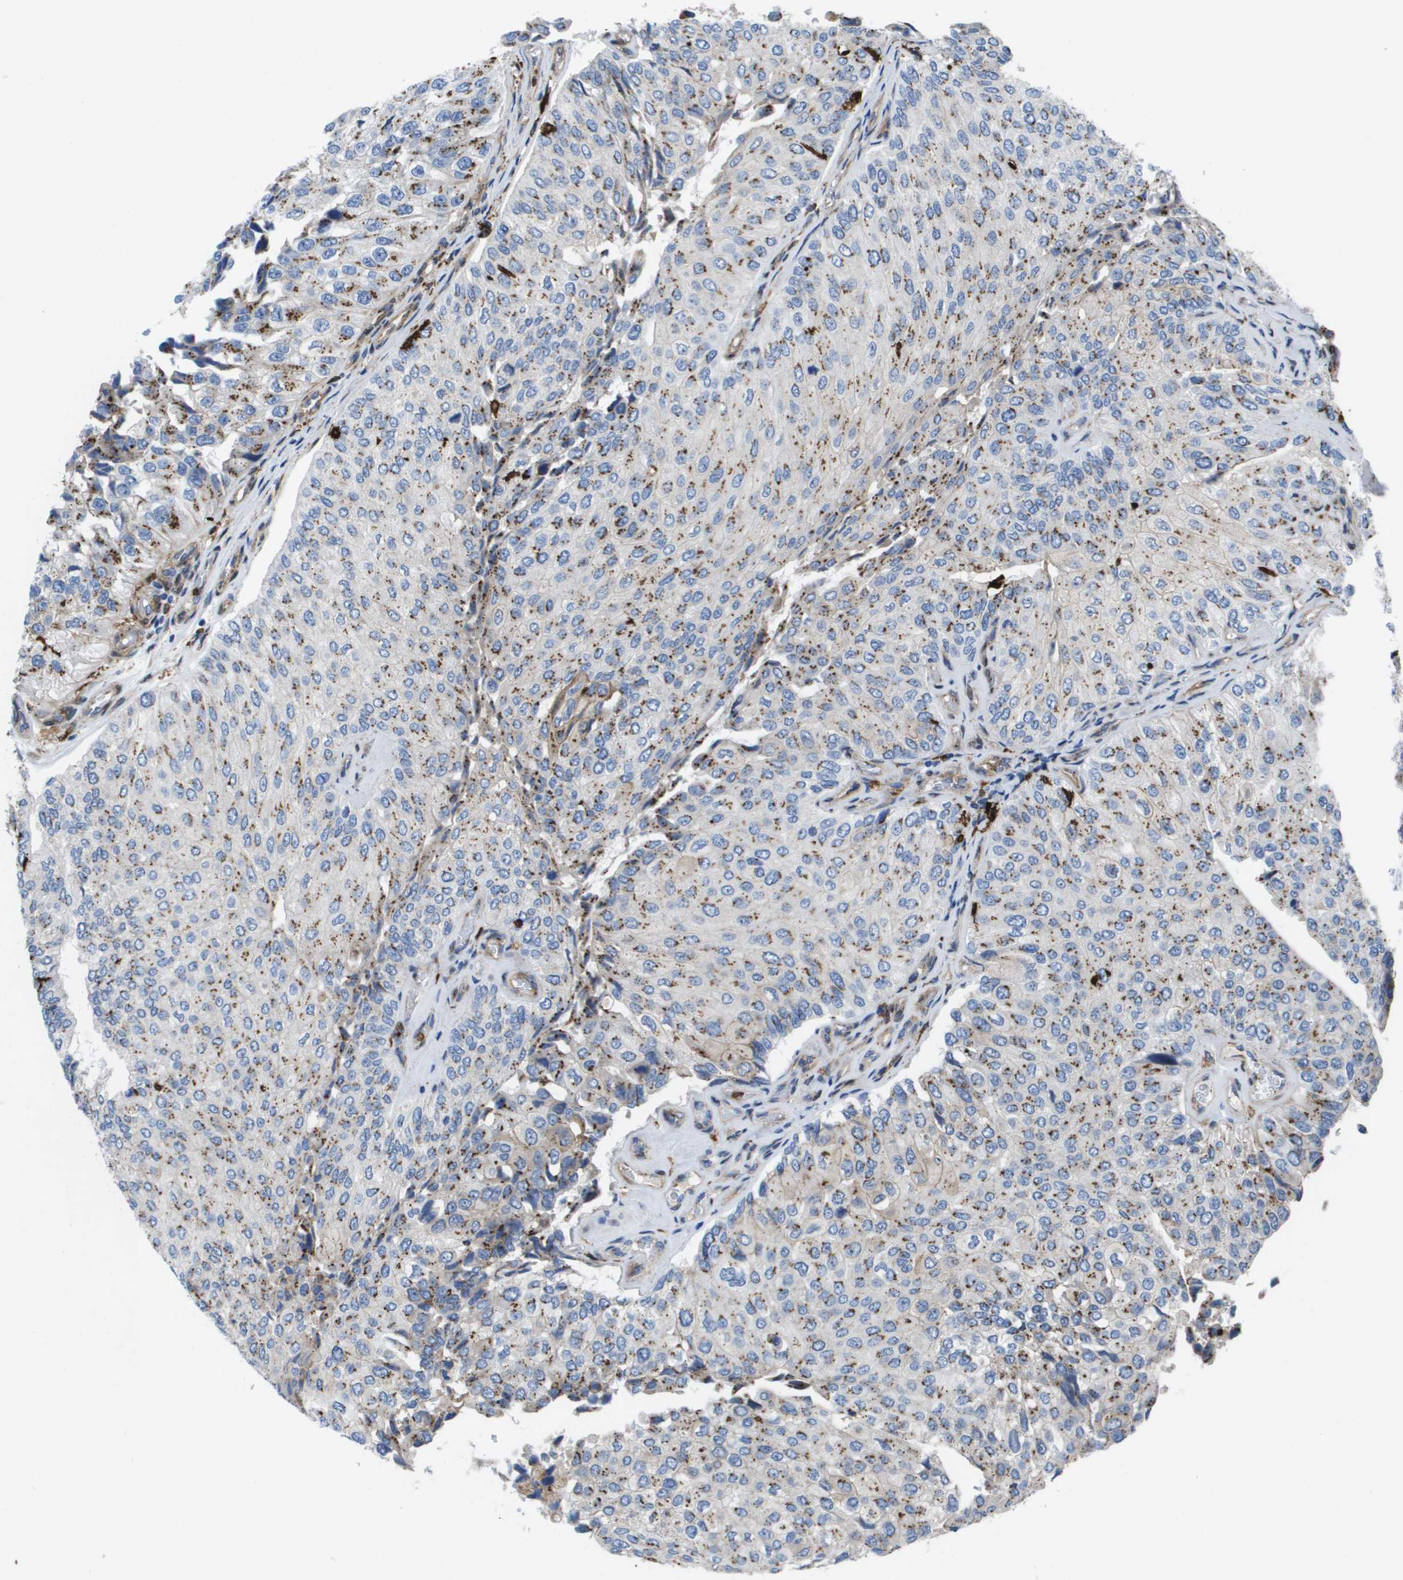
{"staining": {"intensity": "moderate", "quantity": ">75%", "location": "cytoplasmic/membranous"}, "tissue": "urothelial cancer", "cell_type": "Tumor cells", "image_type": "cancer", "snomed": [{"axis": "morphology", "description": "Urothelial carcinoma, High grade"}, {"axis": "topography", "description": "Kidney"}, {"axis": "topography", "description": "Urinary bladder"}], "caption": "Immunohistochemistry (IHC) of urothelial carcinoma (high-grade) shows medium levels of moderate cytoplasmic/membranous staining in about >75% of tumor cells. (Brightfield microscopy of DAB IHC at high magnification).", "gene": "SLC37A2", "patient": {"sex": "male", "age": 77}}